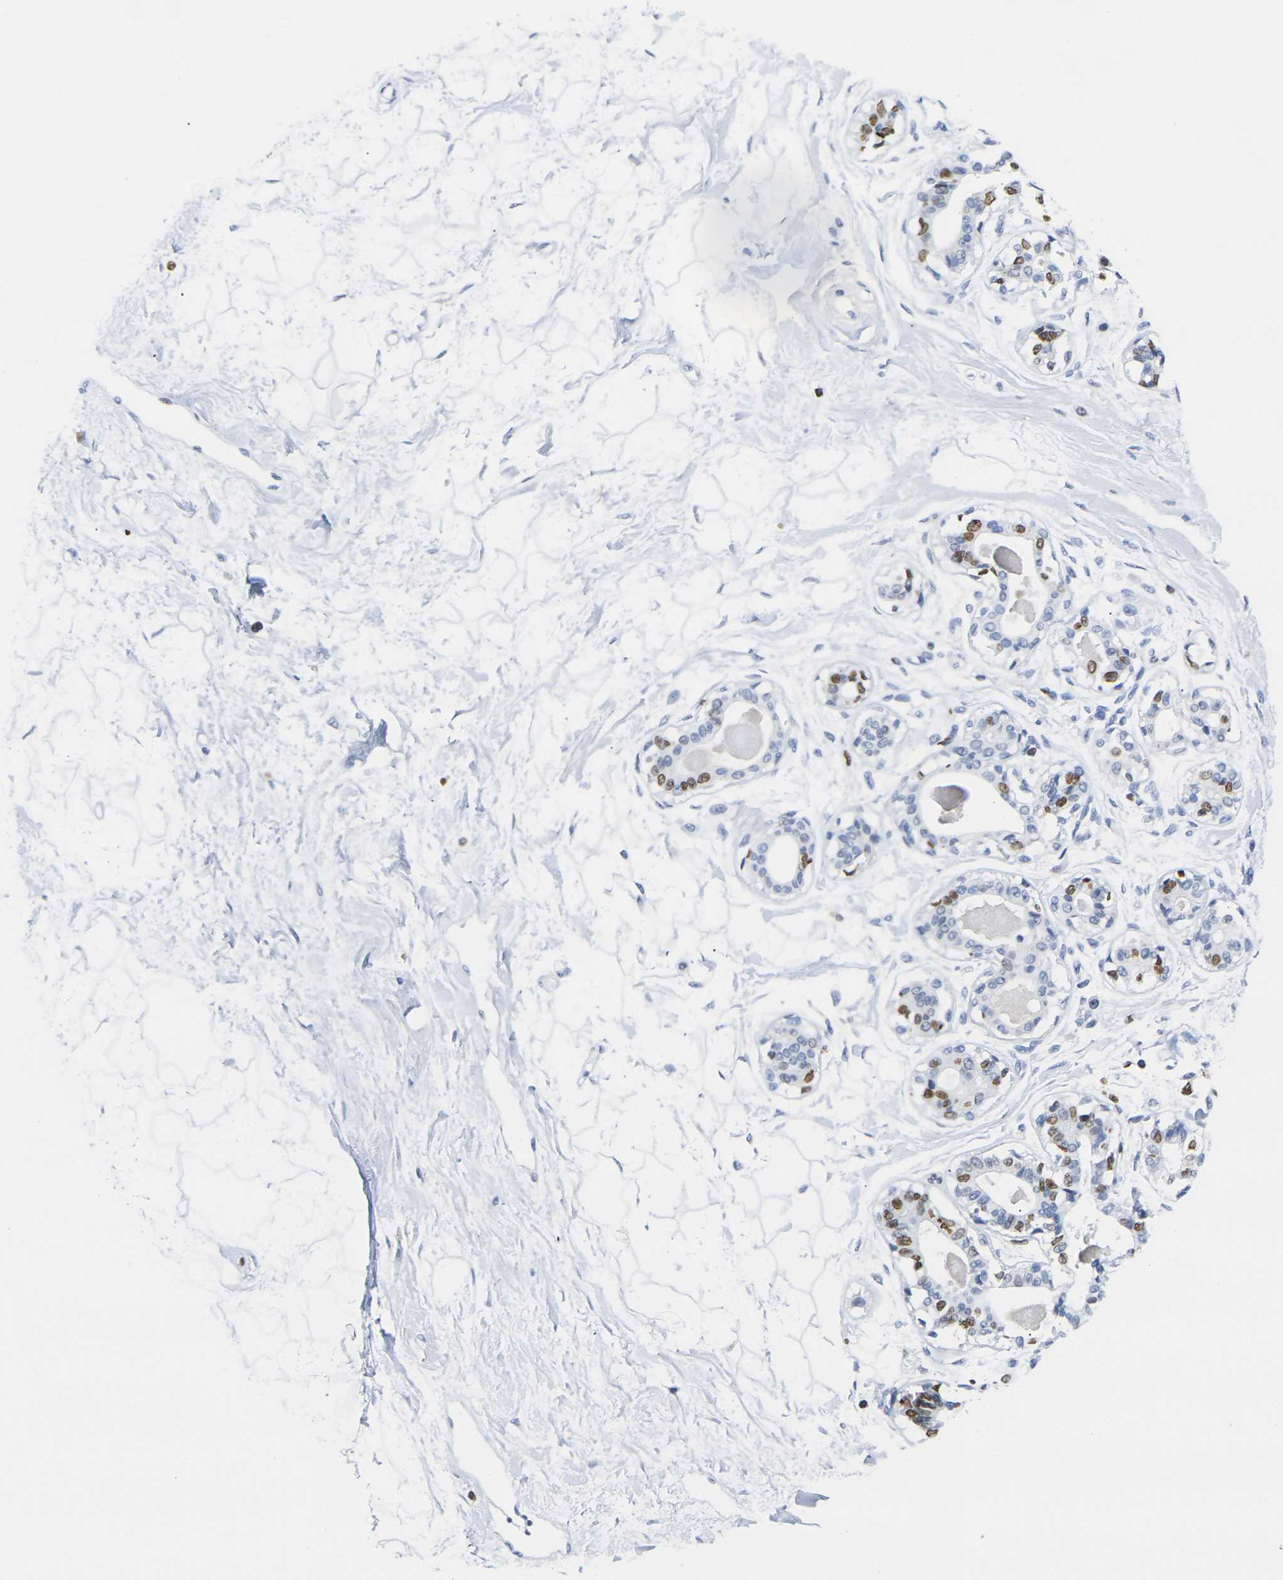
{"staining": {"intensity": "negative", "quantity": "none", "location": "none"}, "tissue": "breast", "cell_type": "Adipocytes", "image_type": "normal", "snomed": [{"axis": "morphology", "description": "Normal tissue, NOS"}, {"axis": "topography", "description": "Breast"}], "caption": "Breast stained for a protein using immunohistochemistry exhibits no expression adipocytes.", "gene": "DRAXIN", "patient": {"sex": "female", "age": 45}}